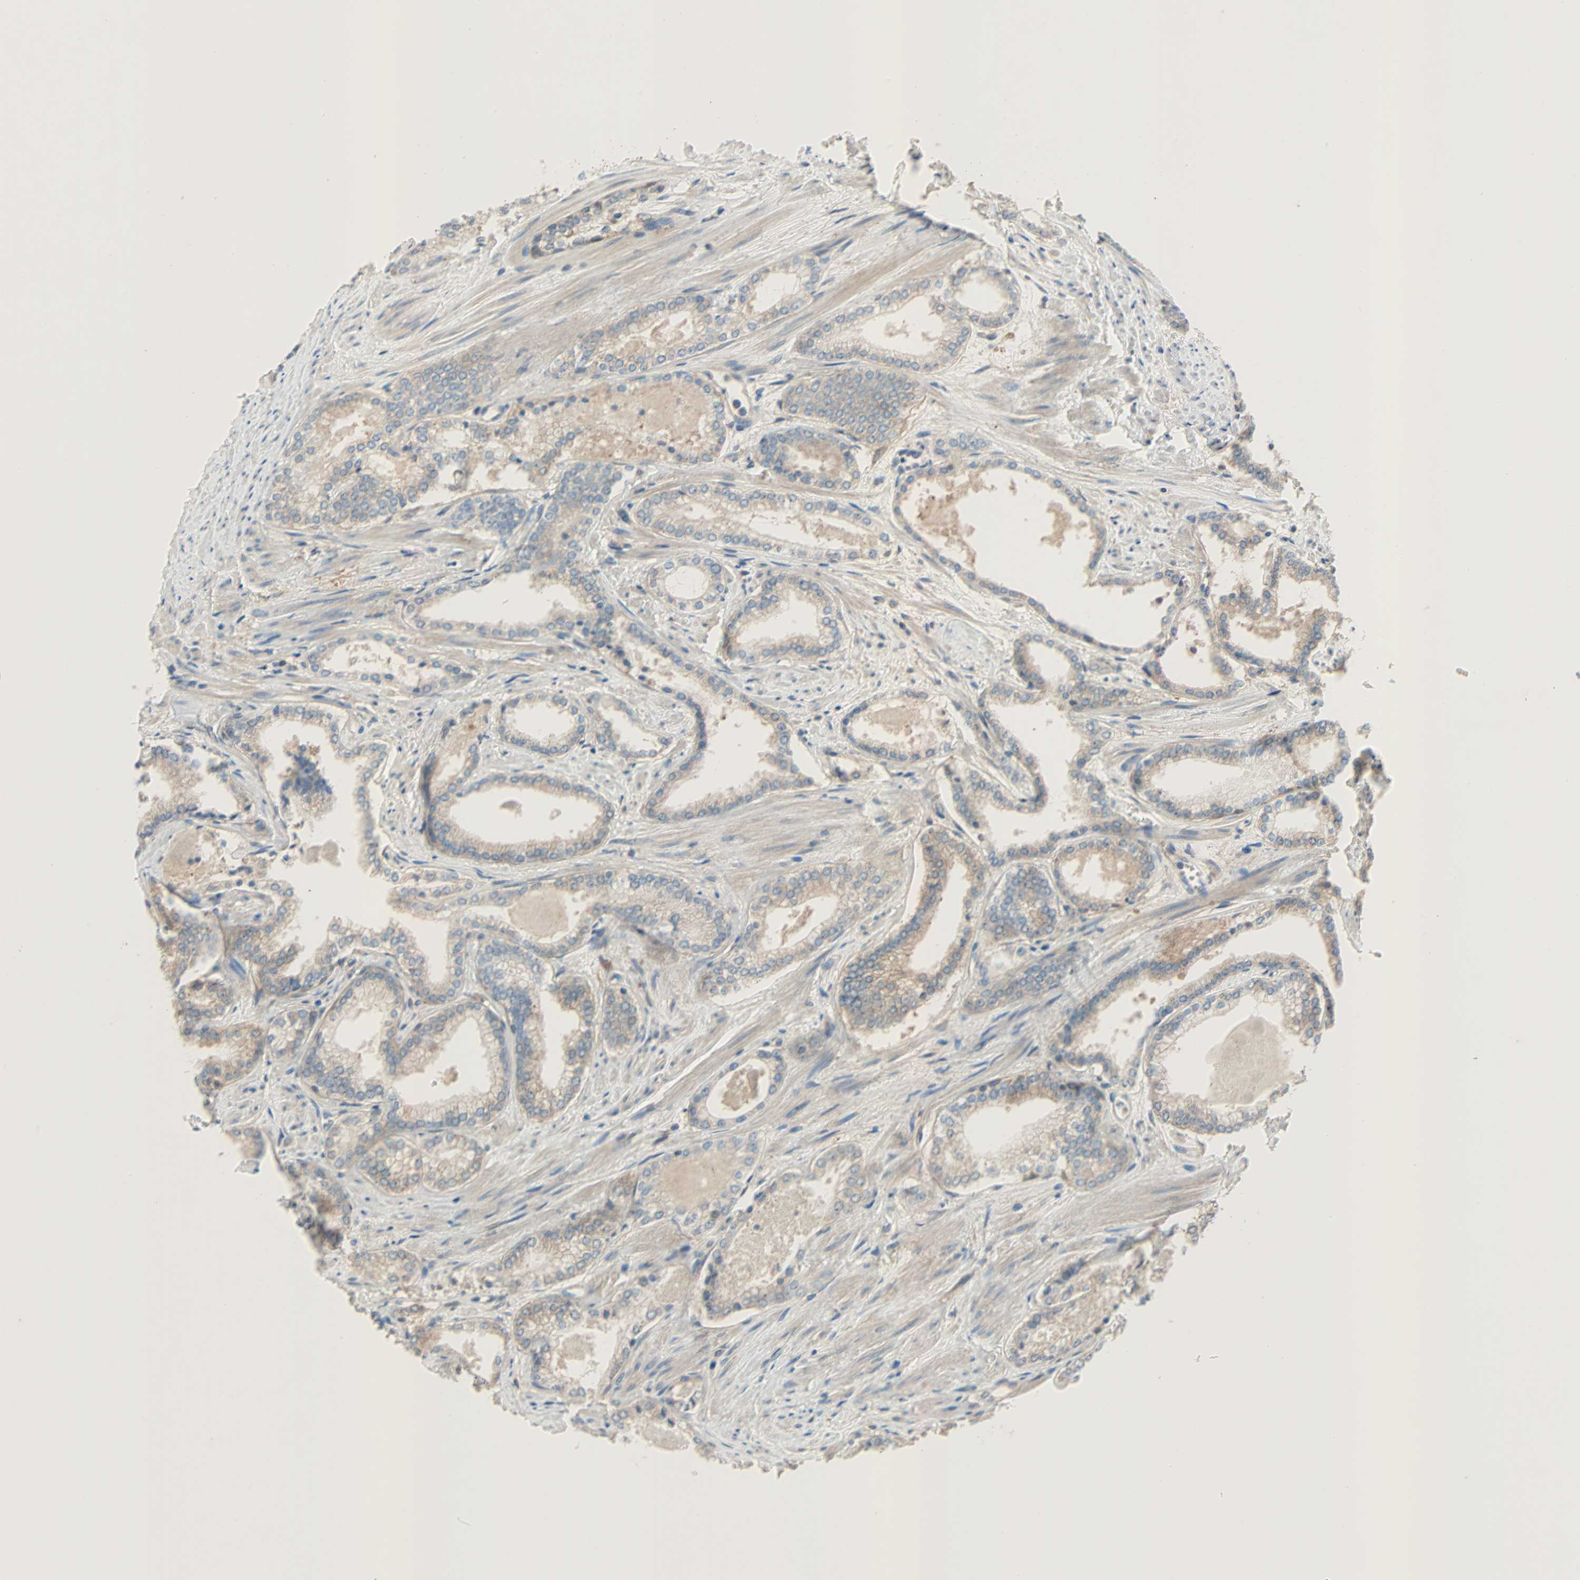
{"staining": {"intensity": "weak", "quantity": ">75%", "location": "cytoplasmic/membranous"}, "tissue": "prostate cancer", "cell_type": "Tumor cells", "image_type": "cancer", "snomed": [{"axis": "morphology", "description": "Adenocarcinoma, Low grade"}, {"axis": "topography", "description": "Prostate"}], "caption": "There is low levels of weak cytoplasmic/membranous positivity in tumor cells of low-grade adenocarcinoma (prostate), as demonstrated by immunohistochemical staining (brown color).", "gene": "TNFRSF12A", "patient": {"sex": "male", "age": 60}}